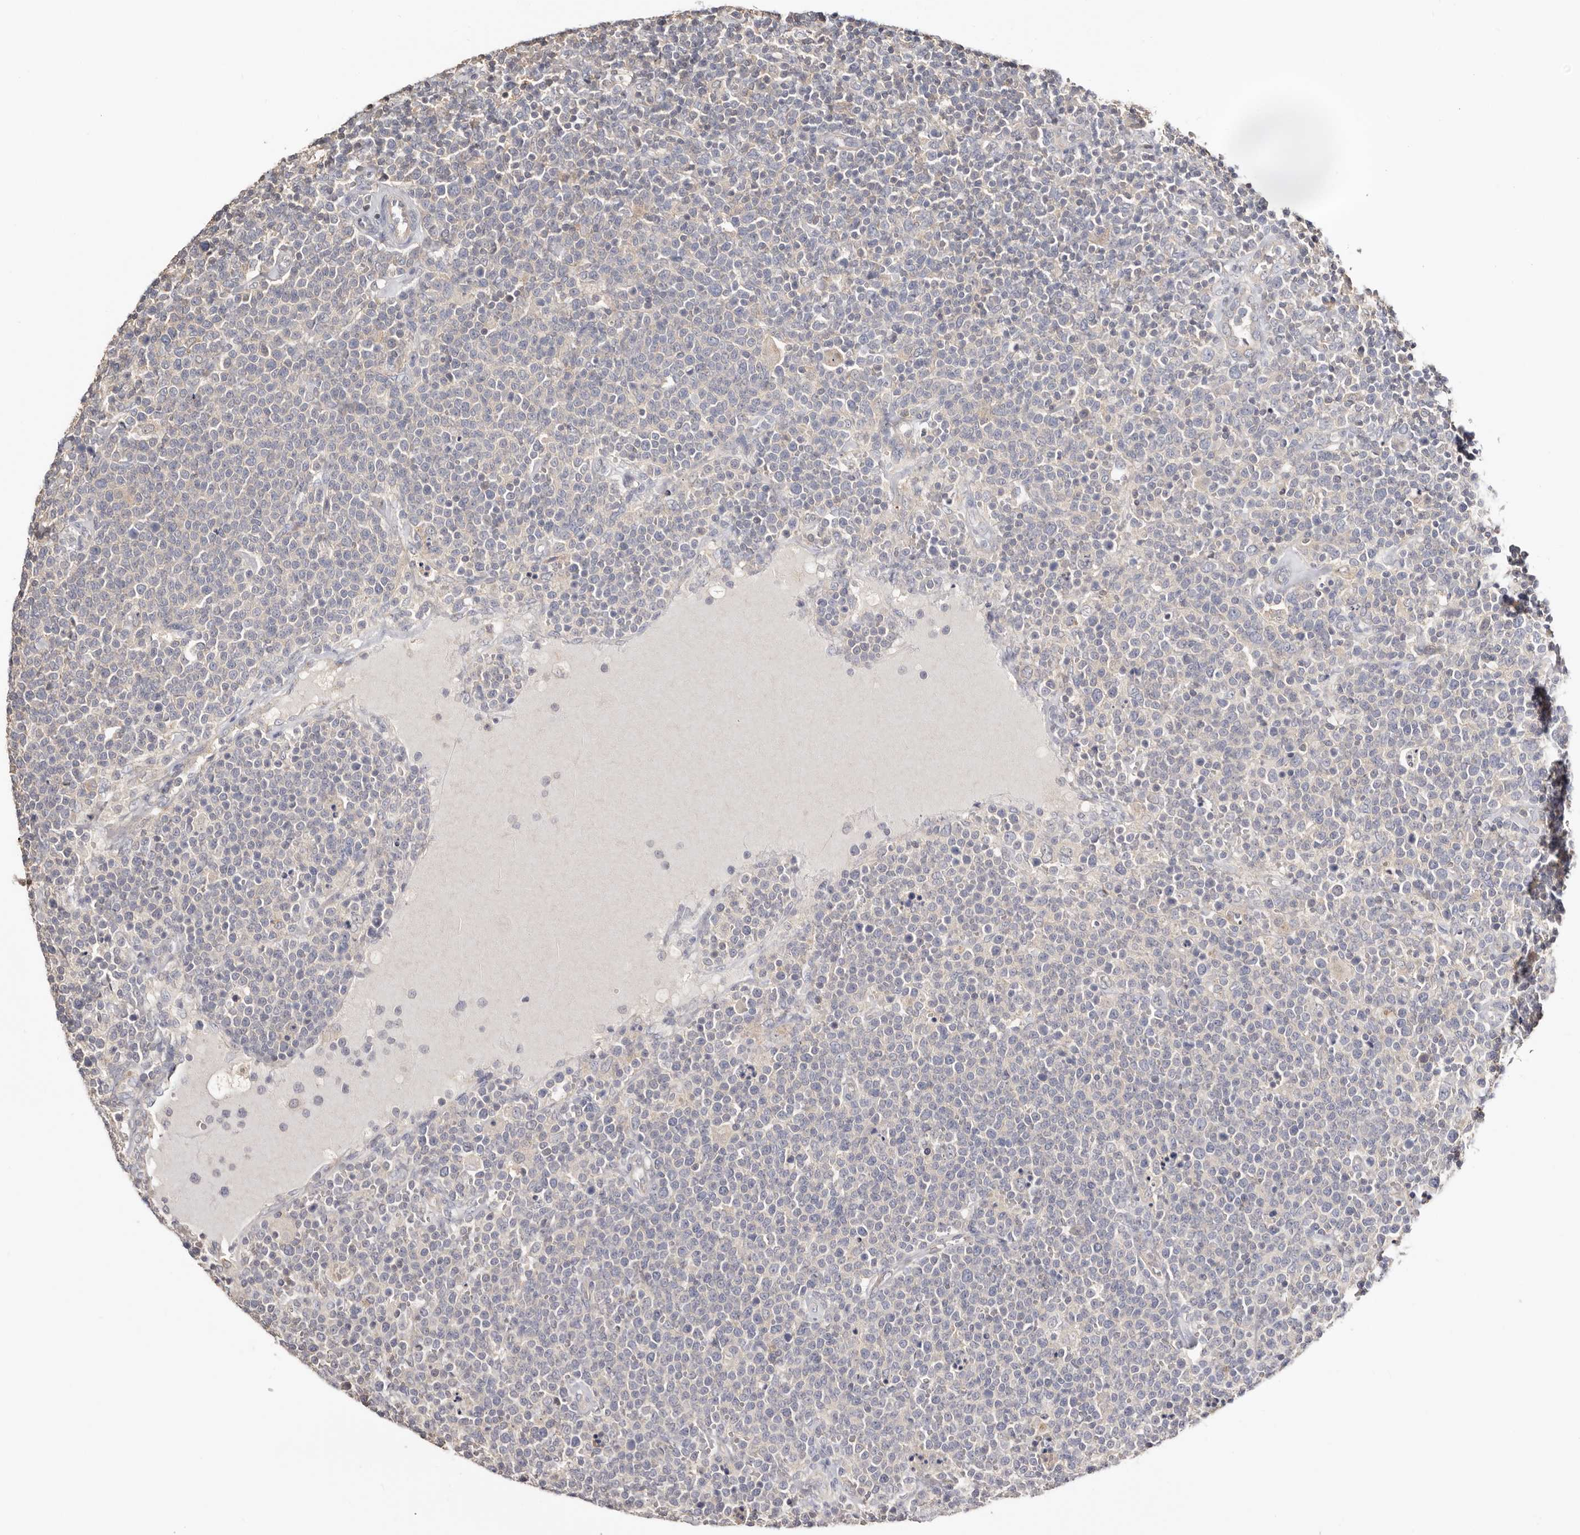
{"staining": {"intensity": "weak", "quantity": "<25%", "location": "cytoplasmic/membranous"}, "tissue": "lymphoma", "cell_type": "Tumor cells", "image_type": "cancer", "snomed": [{"axis": "morphology", "description": "Malignant lymphoma, non-Hodgkin's type, High grade"}, {"axis": "topography", "description": "Lymph node"}], "caption": "Lymphoma was stained to show a protein in brown. There is no significant positivity in tumor cells.", "gene": "S100A14", "patient": {"sex": "male", "age": 61}}